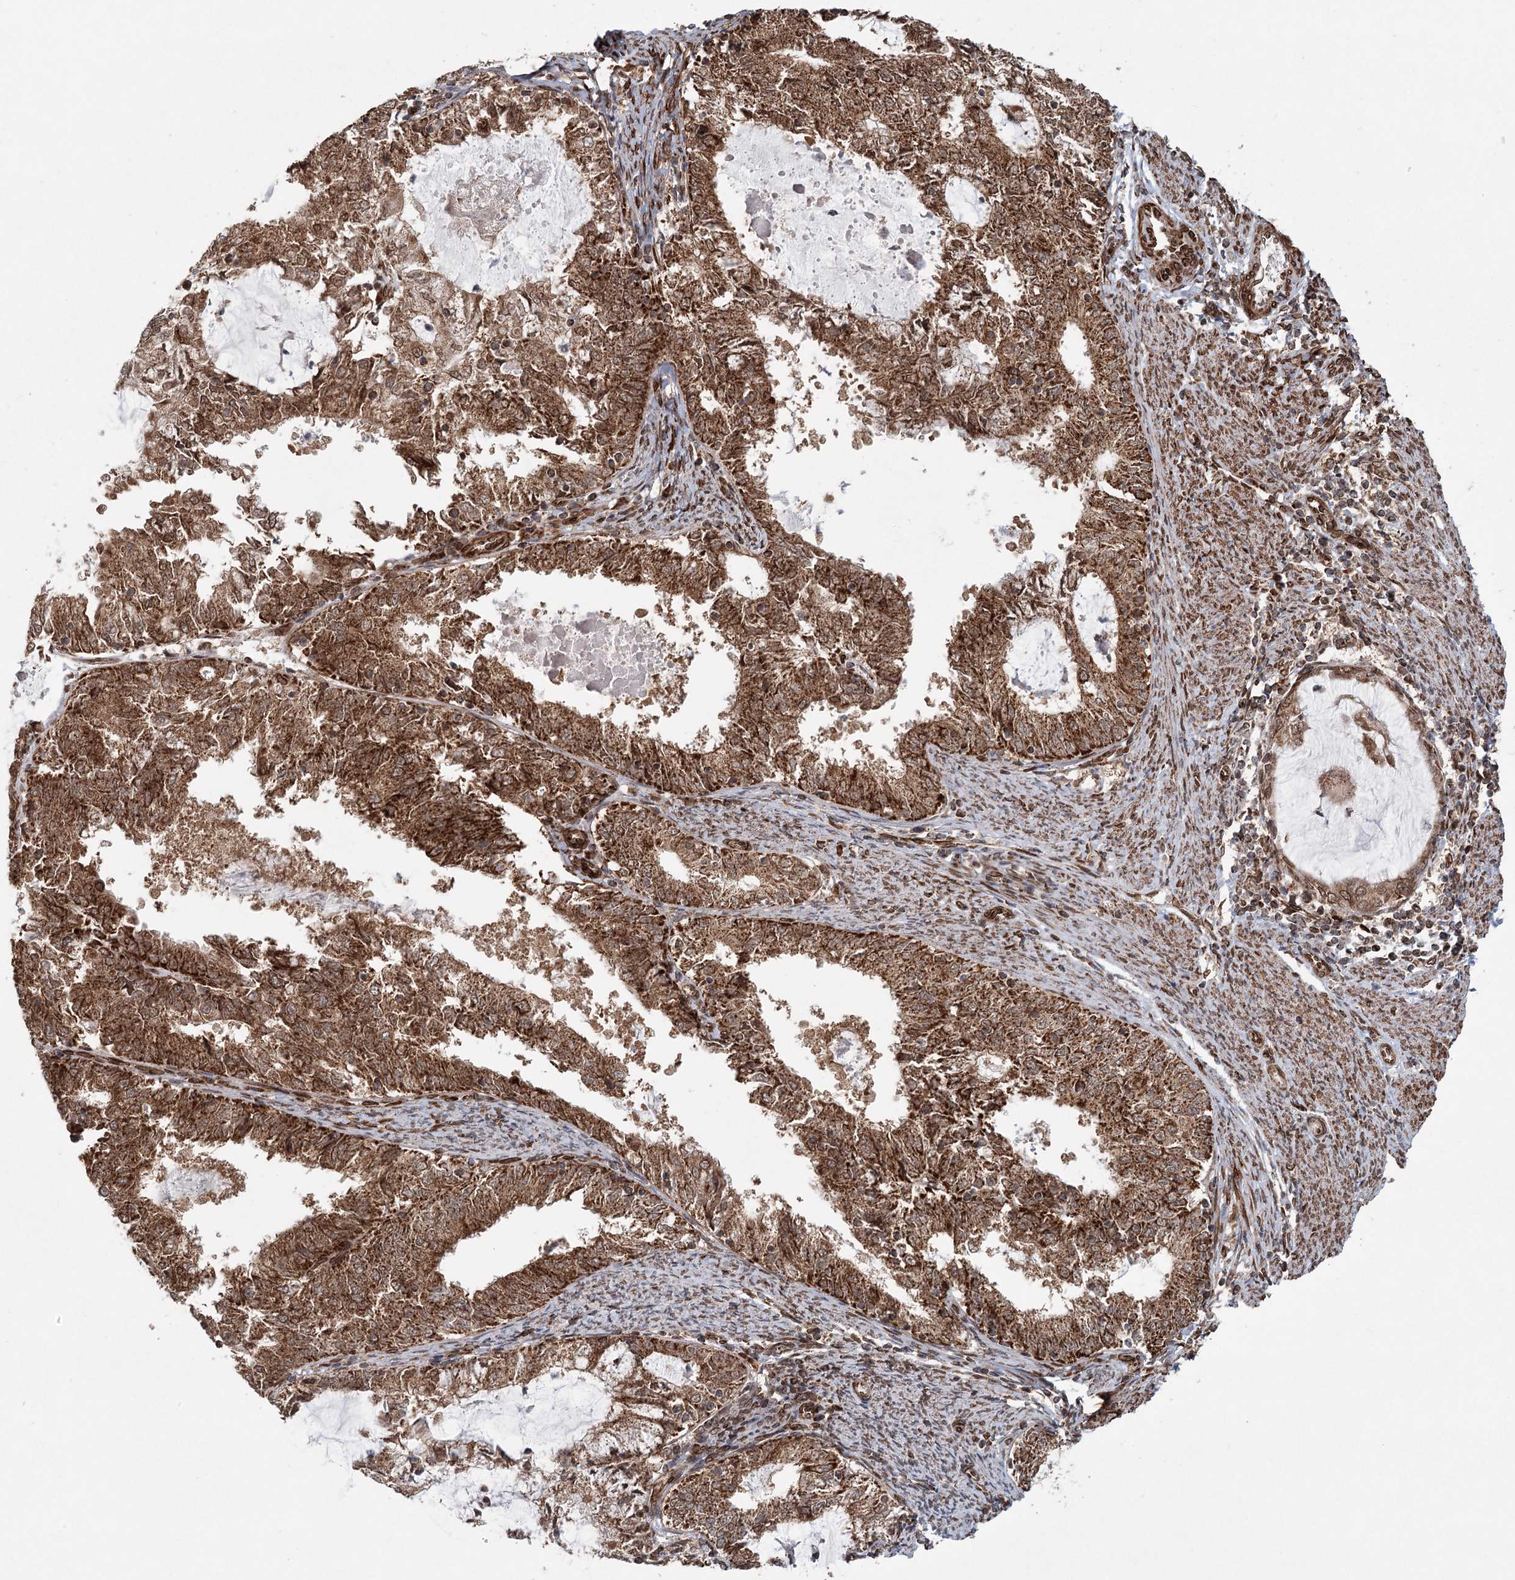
{"staining": {"intensity": "strong", "quantity": ">75%", "location": "cytoplasmic/membranous"}, "tissue": "endometrial cancer", "cell_type": "Tumor cells", "image_type": "cancer", "snomed": [{"axis": "morphology", "description": "Adenocarcinoma, NOS"}, {"axis": "topography", "description": "Endometrium"}], "caption": "There is high levels of strong cytoplasmic/membranous positivity in tumor cells of endometrial cancer, as demonstrated by immunohistochemical staining (brown color).", "gene": "BCKDHA", "patient": {"sex": "female", "age": 57}}